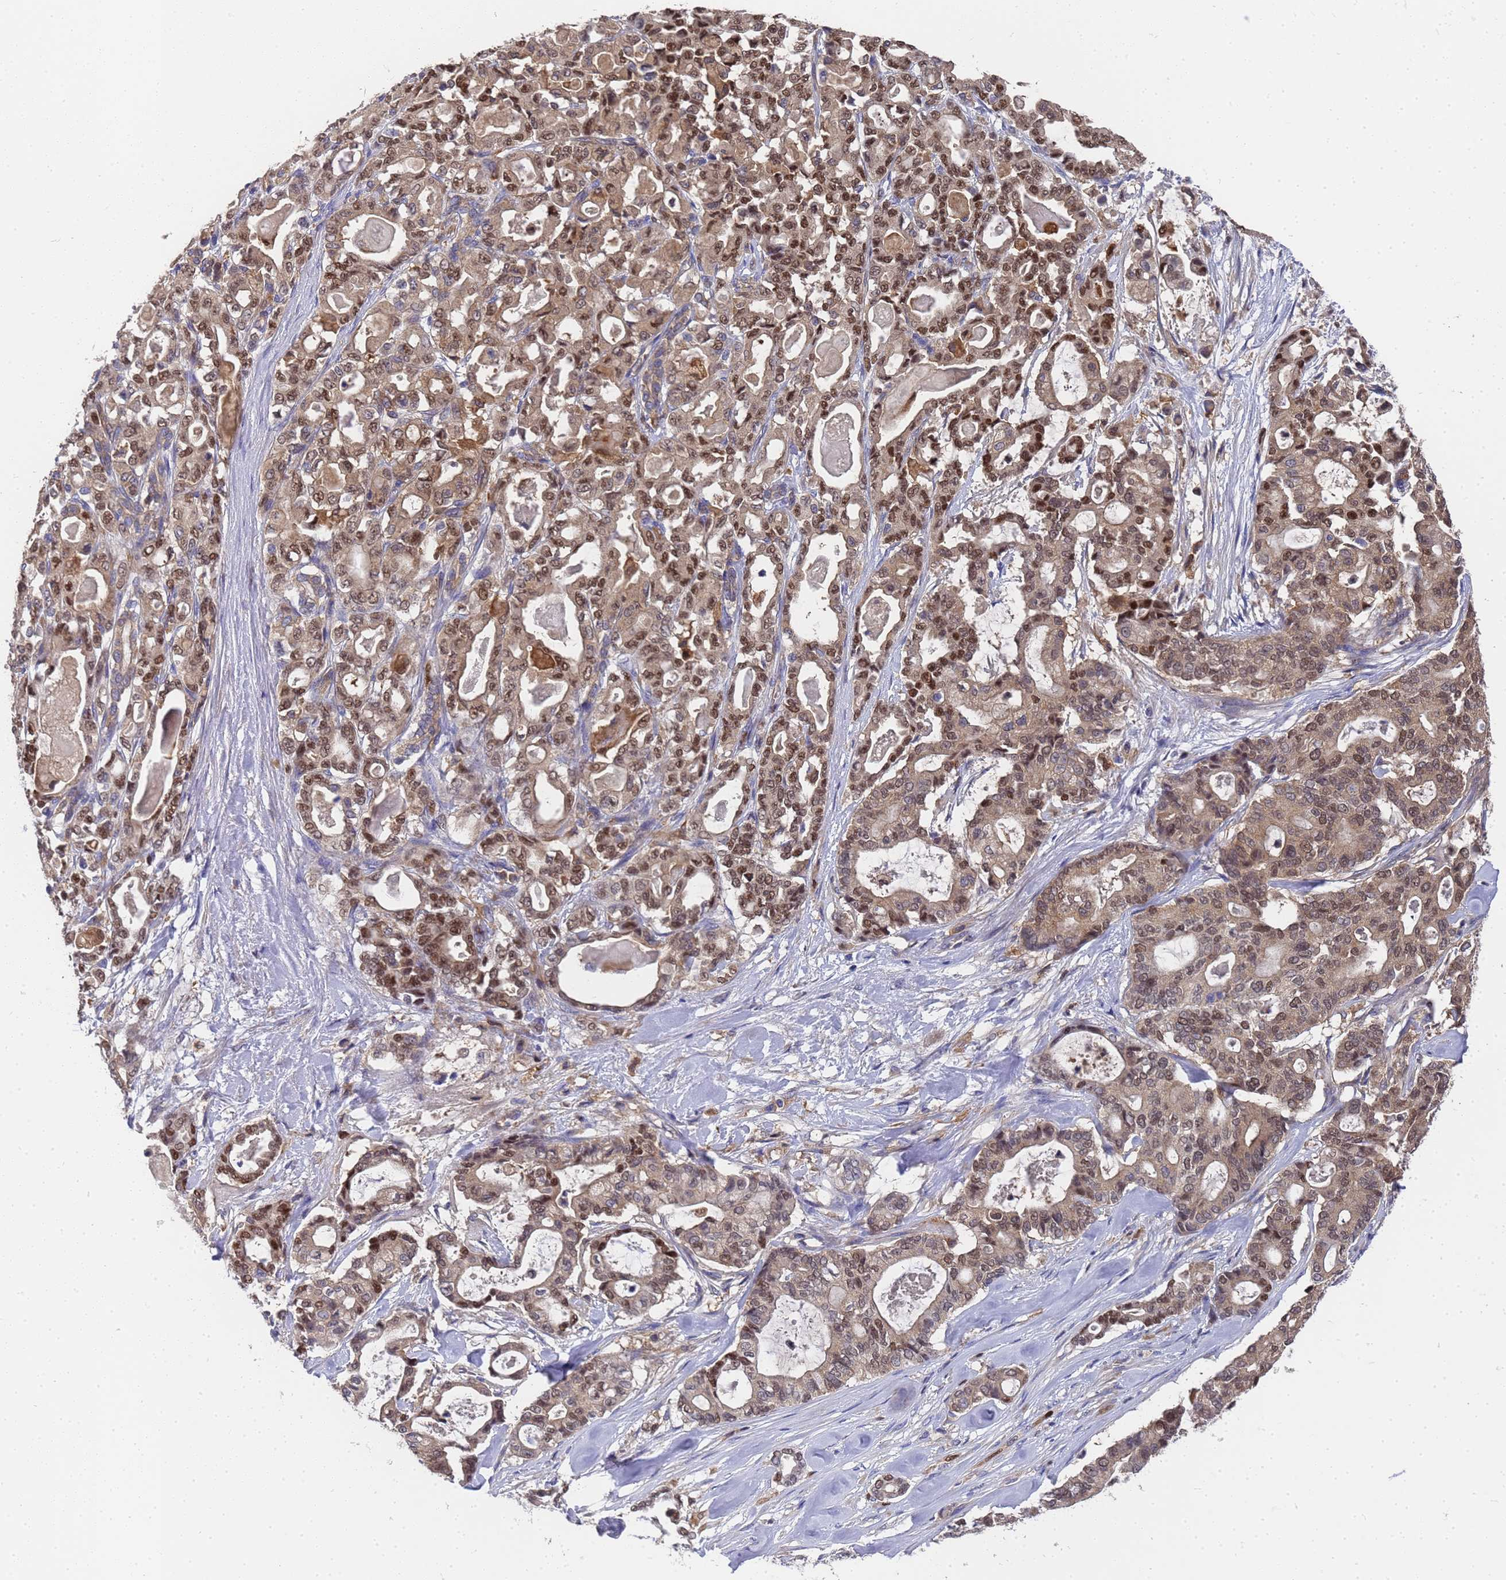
{"staining": {"intensity": "moderate", "quantity": ">75%", "location": "cytoplasmic/membranous,nuclear"}, "tissue": "pancreatic cancer", "cell_type": "Tumor cells", "image_type": "cancer", "snomed": [{"axis": "morphology", "description": "Adenocarcinoma, NOS"}, {"axis": "topography", "description": "Pancreas"}], "caption": "An image of human pancreatic adenocarcinoma stained for a protein shows moderate cytoplasmic/membranous and nuclear brown staining in tumor cells. (DAB = brown stain, brightfield microscopy at high magnification).", "gene": "SLC35E2B", "patient": {"sex": "male", "age": 63}}